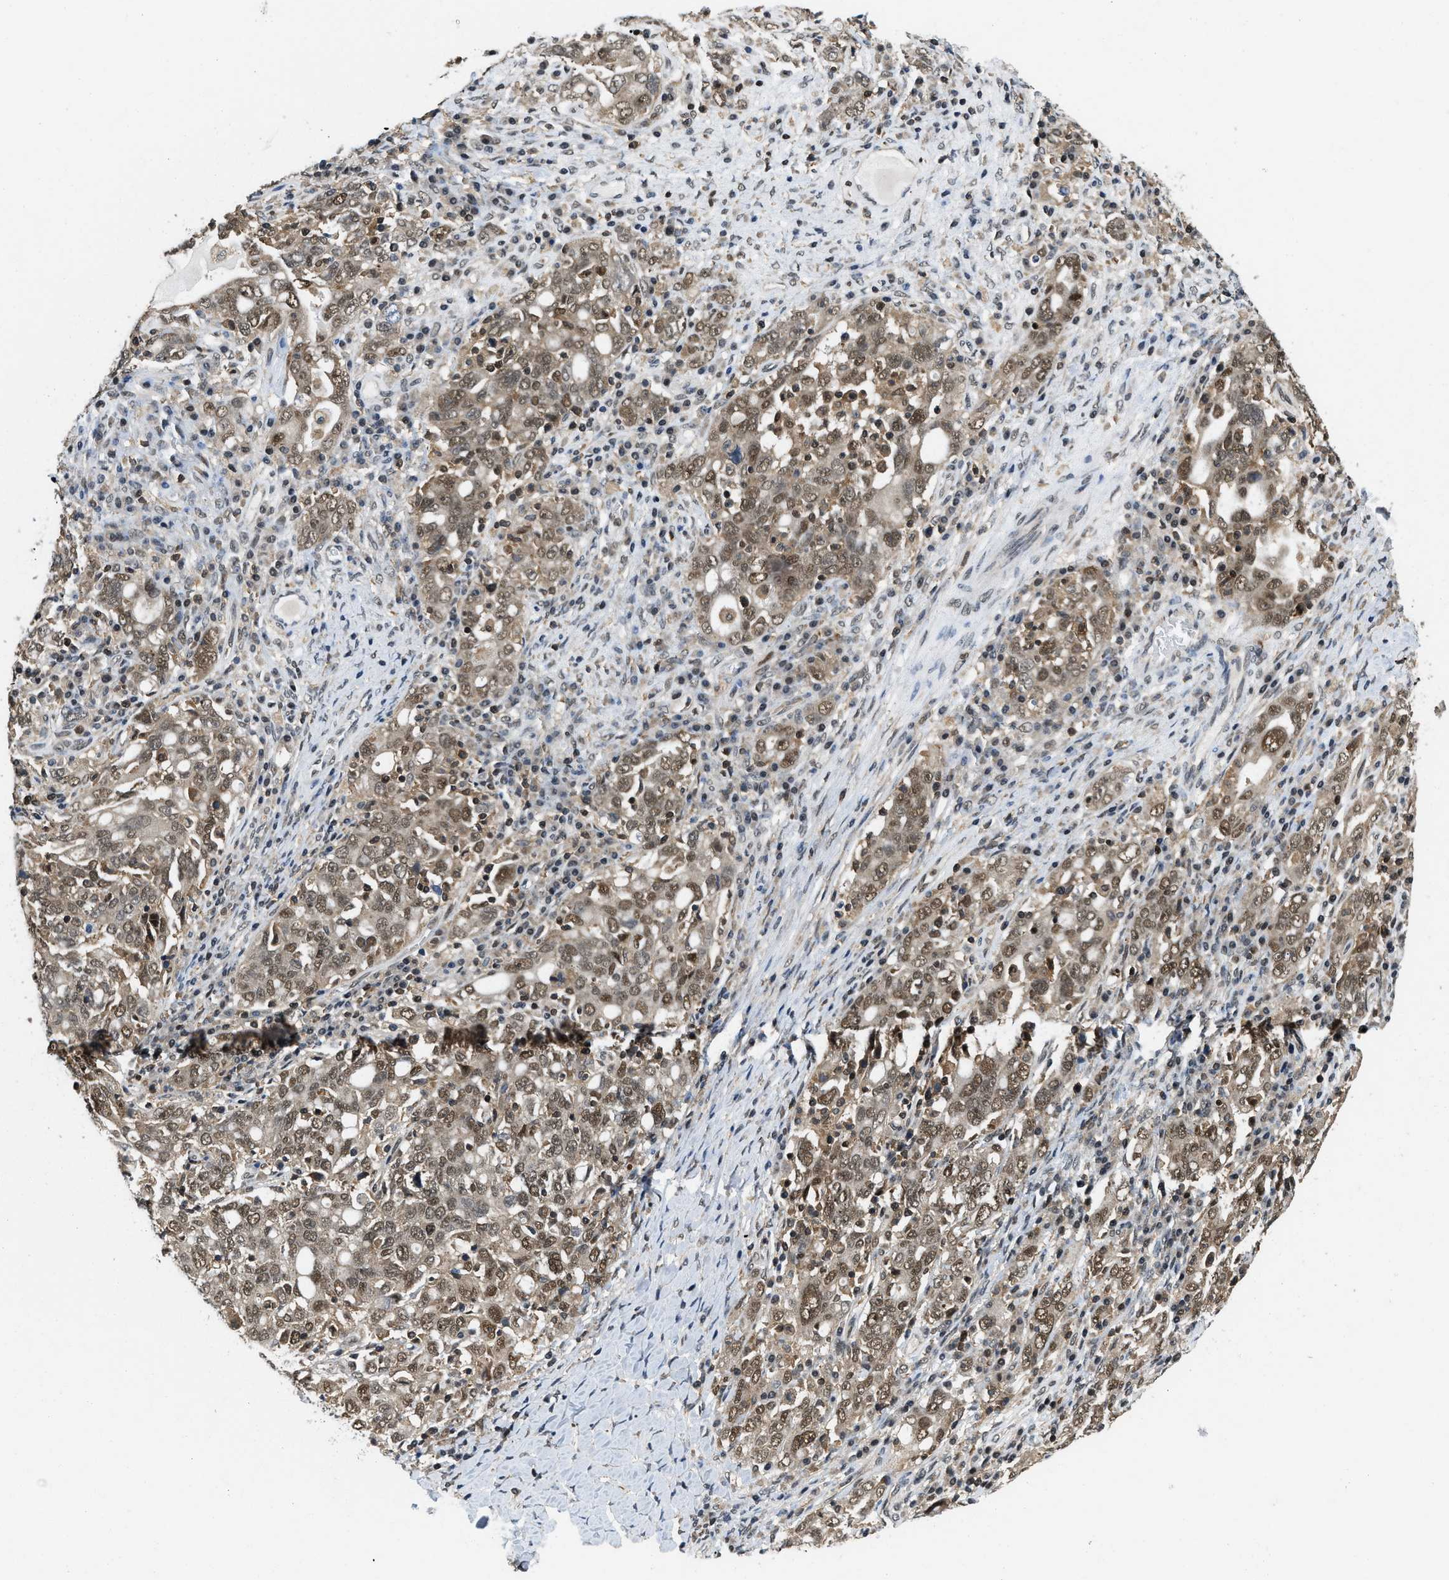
{"staining": {"intensity": "moderate", "quantity": ">75%", "location": "cytoplasmic/membranous,nuclear"}, "tissue": "ovarian cancer", "cell_type": "Tumor cells", "image_type": "cancer", "snomed": [{"axis": "morphology", "description": "Carcinoma, endometroid"}, {"axis": "topography", "description": "Ovary"}], "caption": "Tumor cells display moderate cytoplasmic/membranous and nuclear expression in approximately >75% of cells in ovarian endometroid carcinoma. Nuclei are stained in blue.", "gene": "ATF7IP", "patient": {"sex": "female", "age": 62}}